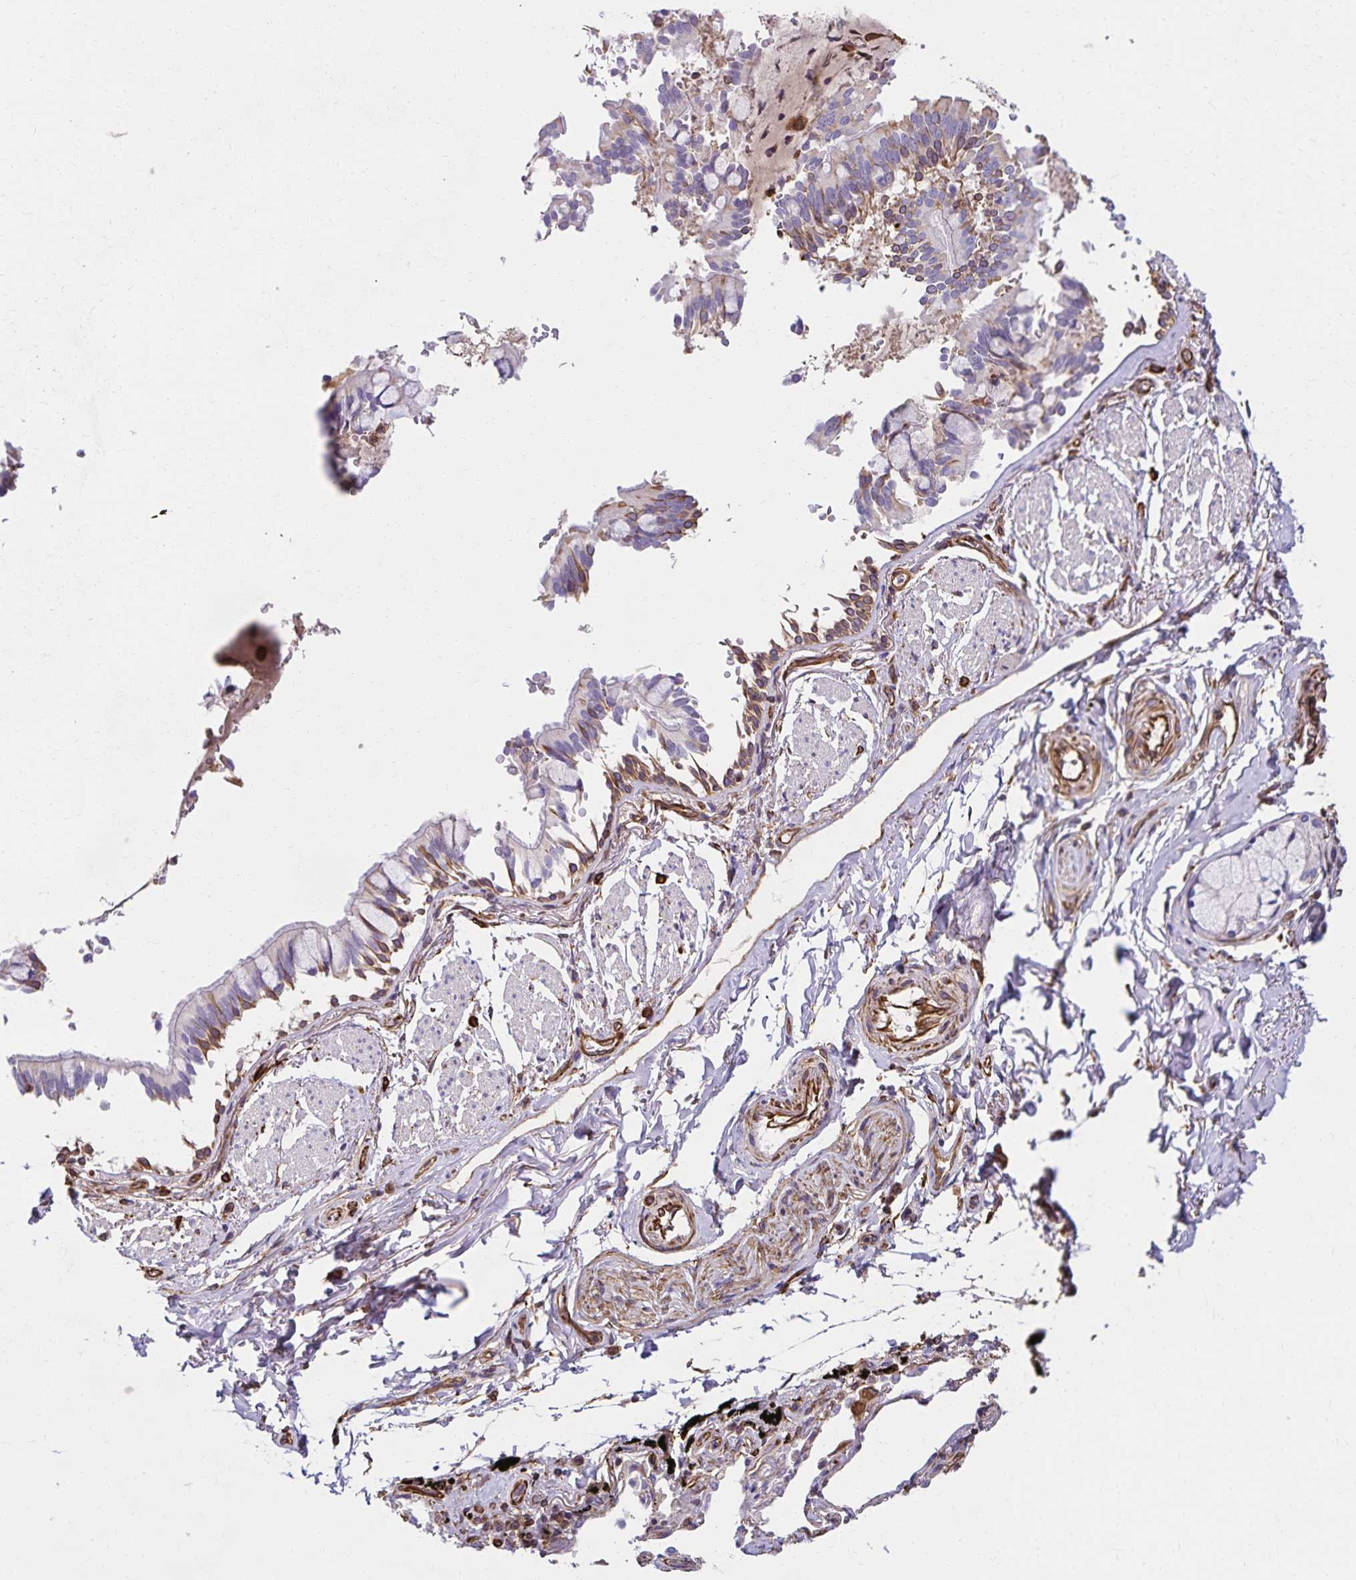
{"staining": {"intensity": "moderate", "quantity": "<25%", "location": "cytoplasmic/membranous"}, "tissue": "bronchus", "cell_type": "Respiratory epithelial cells", "image_type": "normal", "snomed": [{"axis": "morphology", "description": "Normal tissue, NOS"}, {"axis": "topography", "description": "Bronchus"}], "caption": "There is low levels of moderate cytoplasmic/membranous staining in respiratory epithelial cells of normal bronchus, as demonstrated by immunohistochemical staining (brown color).", "gene": "TRPV6", "patient": {"sex": "male", "age": 70}}